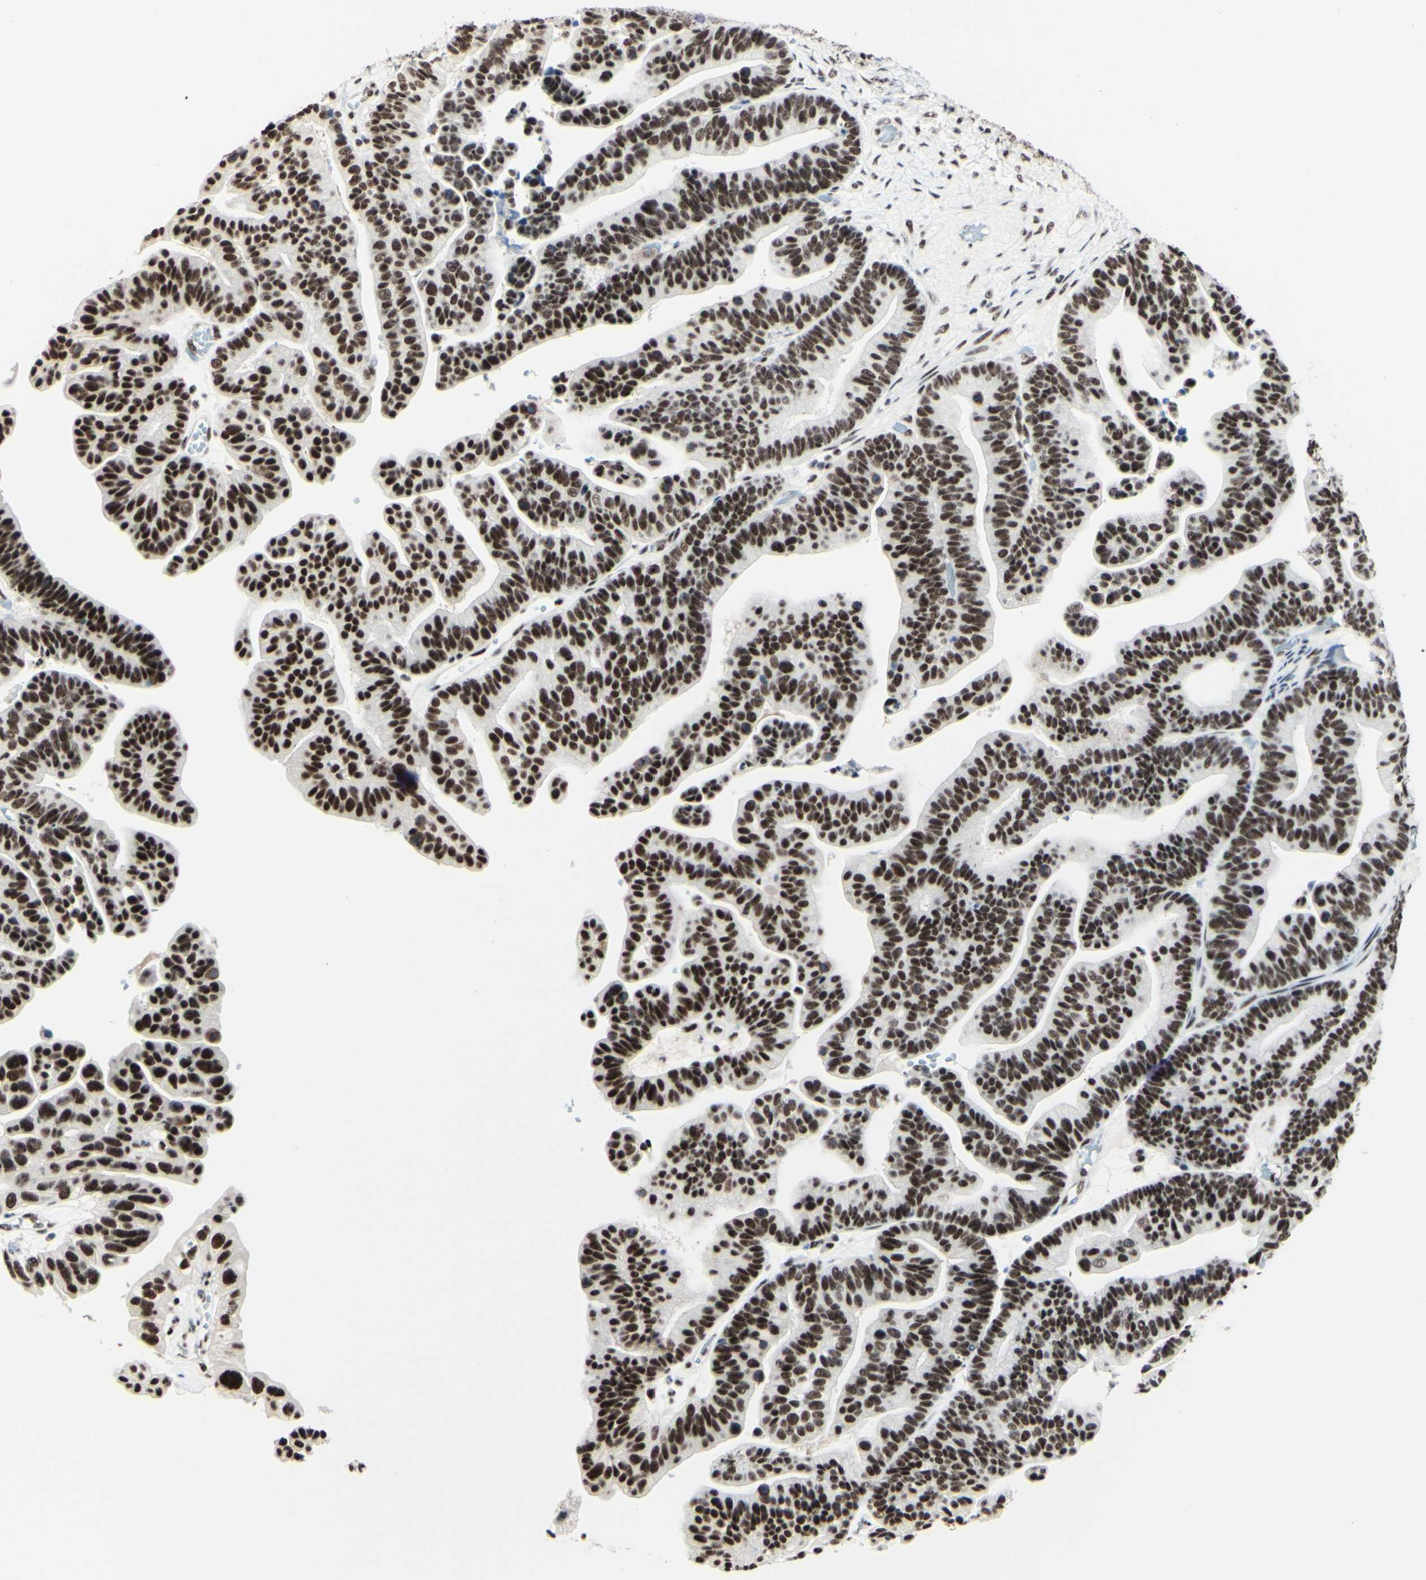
{"staining": {"intensity": "moderate", "quantity": ">75%", "location": "nuclear"}, "tissue": "ovarian cancer", "cell_type": "Tumor cells", "image_type": "cancer", "snomed": [{"axis": "morphology", "description": "Cystadenocarcinoma, serous, NOS"}, {"axis": "topography", "description": "Ovary"}], "caption": "Protein analysis of ovarian cancer (serous cystadenocarcinoma) tissue displays moderate nuclear staining in about >75% of tumor cells.", "gene": "WTAP", "patient": {"sex": "female", "age": 56}}